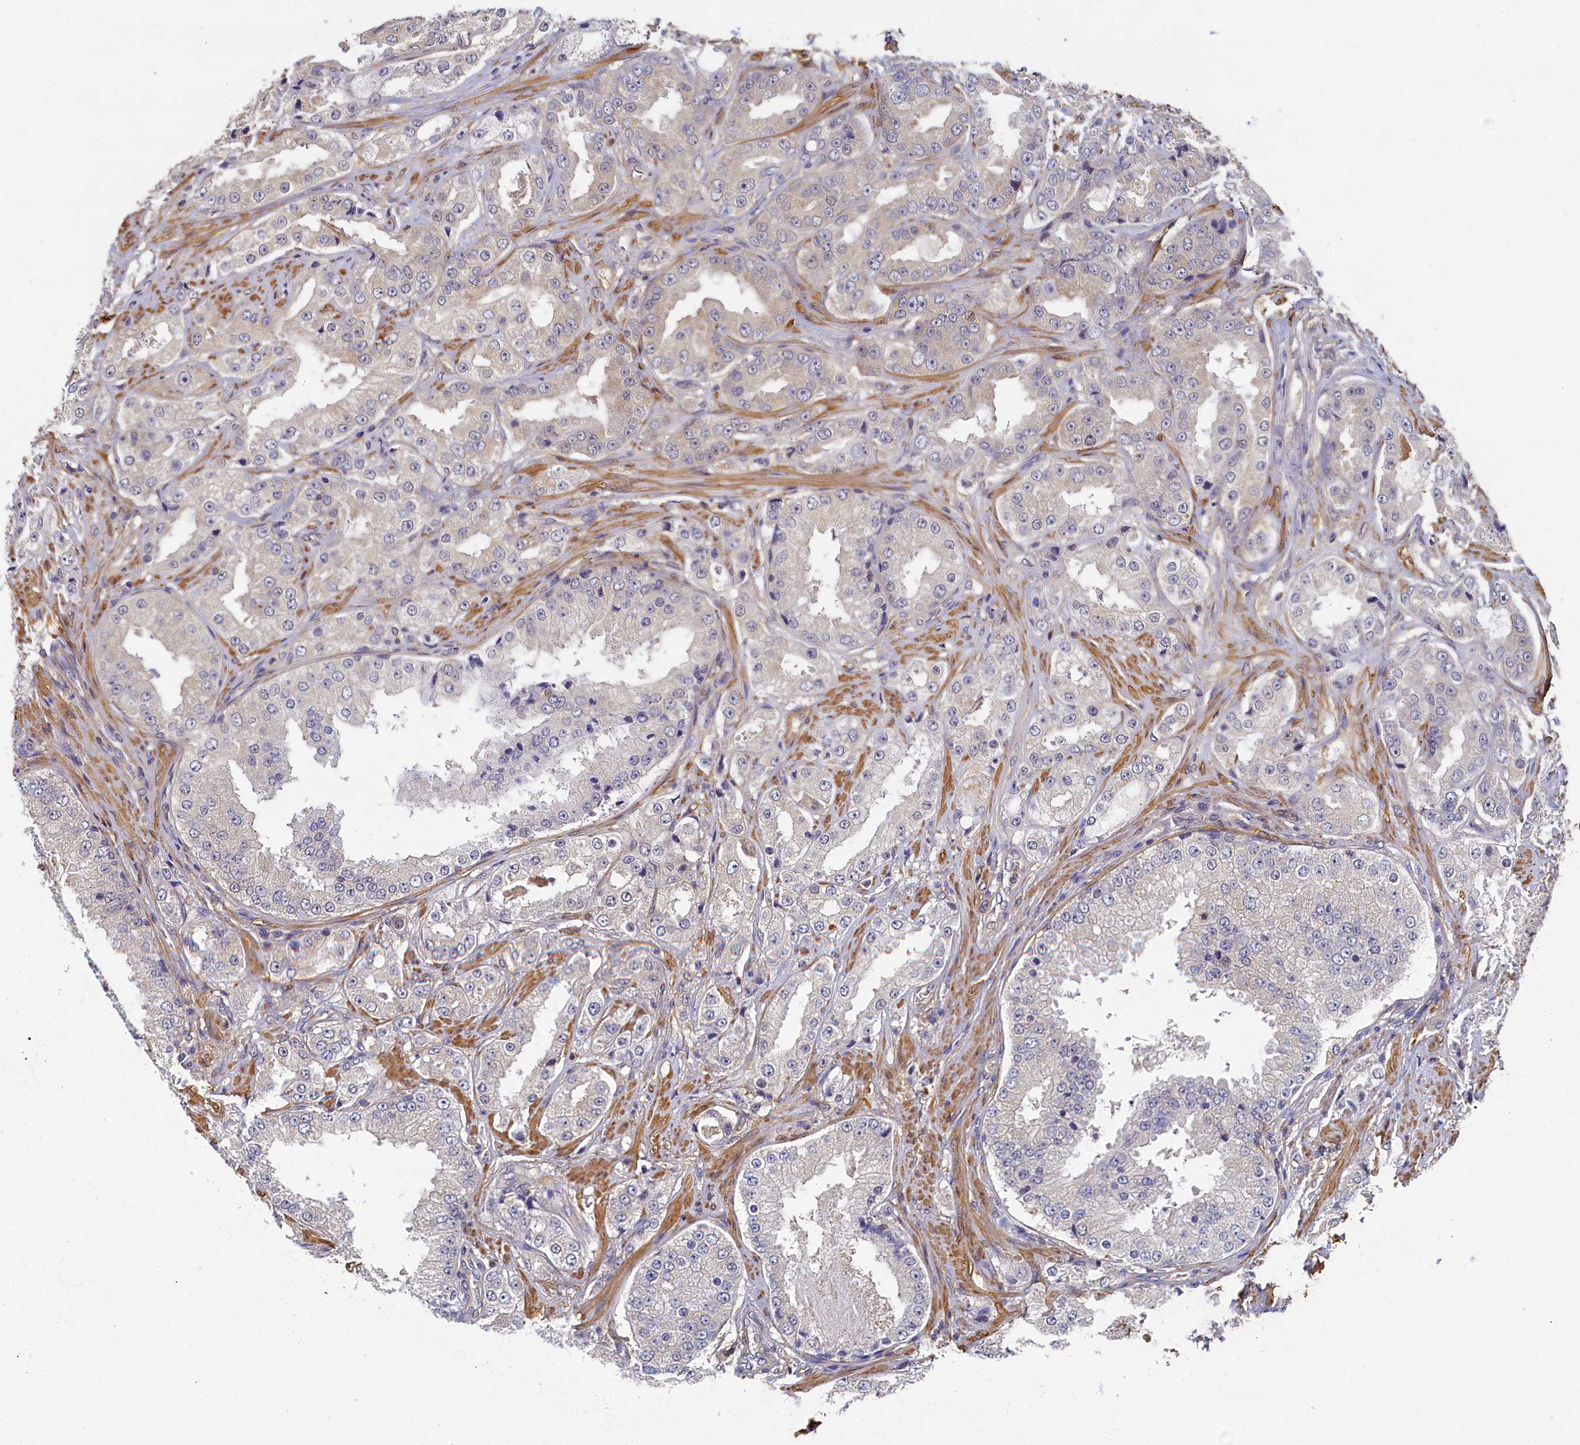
{"staining": {"intensity": "negative", "quantity": "none", "location": "none"}, "tissue": "prostate cancer", "cell_type": "Tumor cells", "image_type": "cancer", "snomed": [{"axis": "morphology", "description": "Adenocarcinoma, High grade"}, {"axis": "topography", "description": "Prostate"}], "caption": "DAB (3,3'-diaminobenzidine) immunohistochemical staining of high-grade adenocarcinoma (prostate) demonstrates no significant positivity in tumor cells.", "gene": "TBCB", "patient": {"sex": "male", "age": 73}}